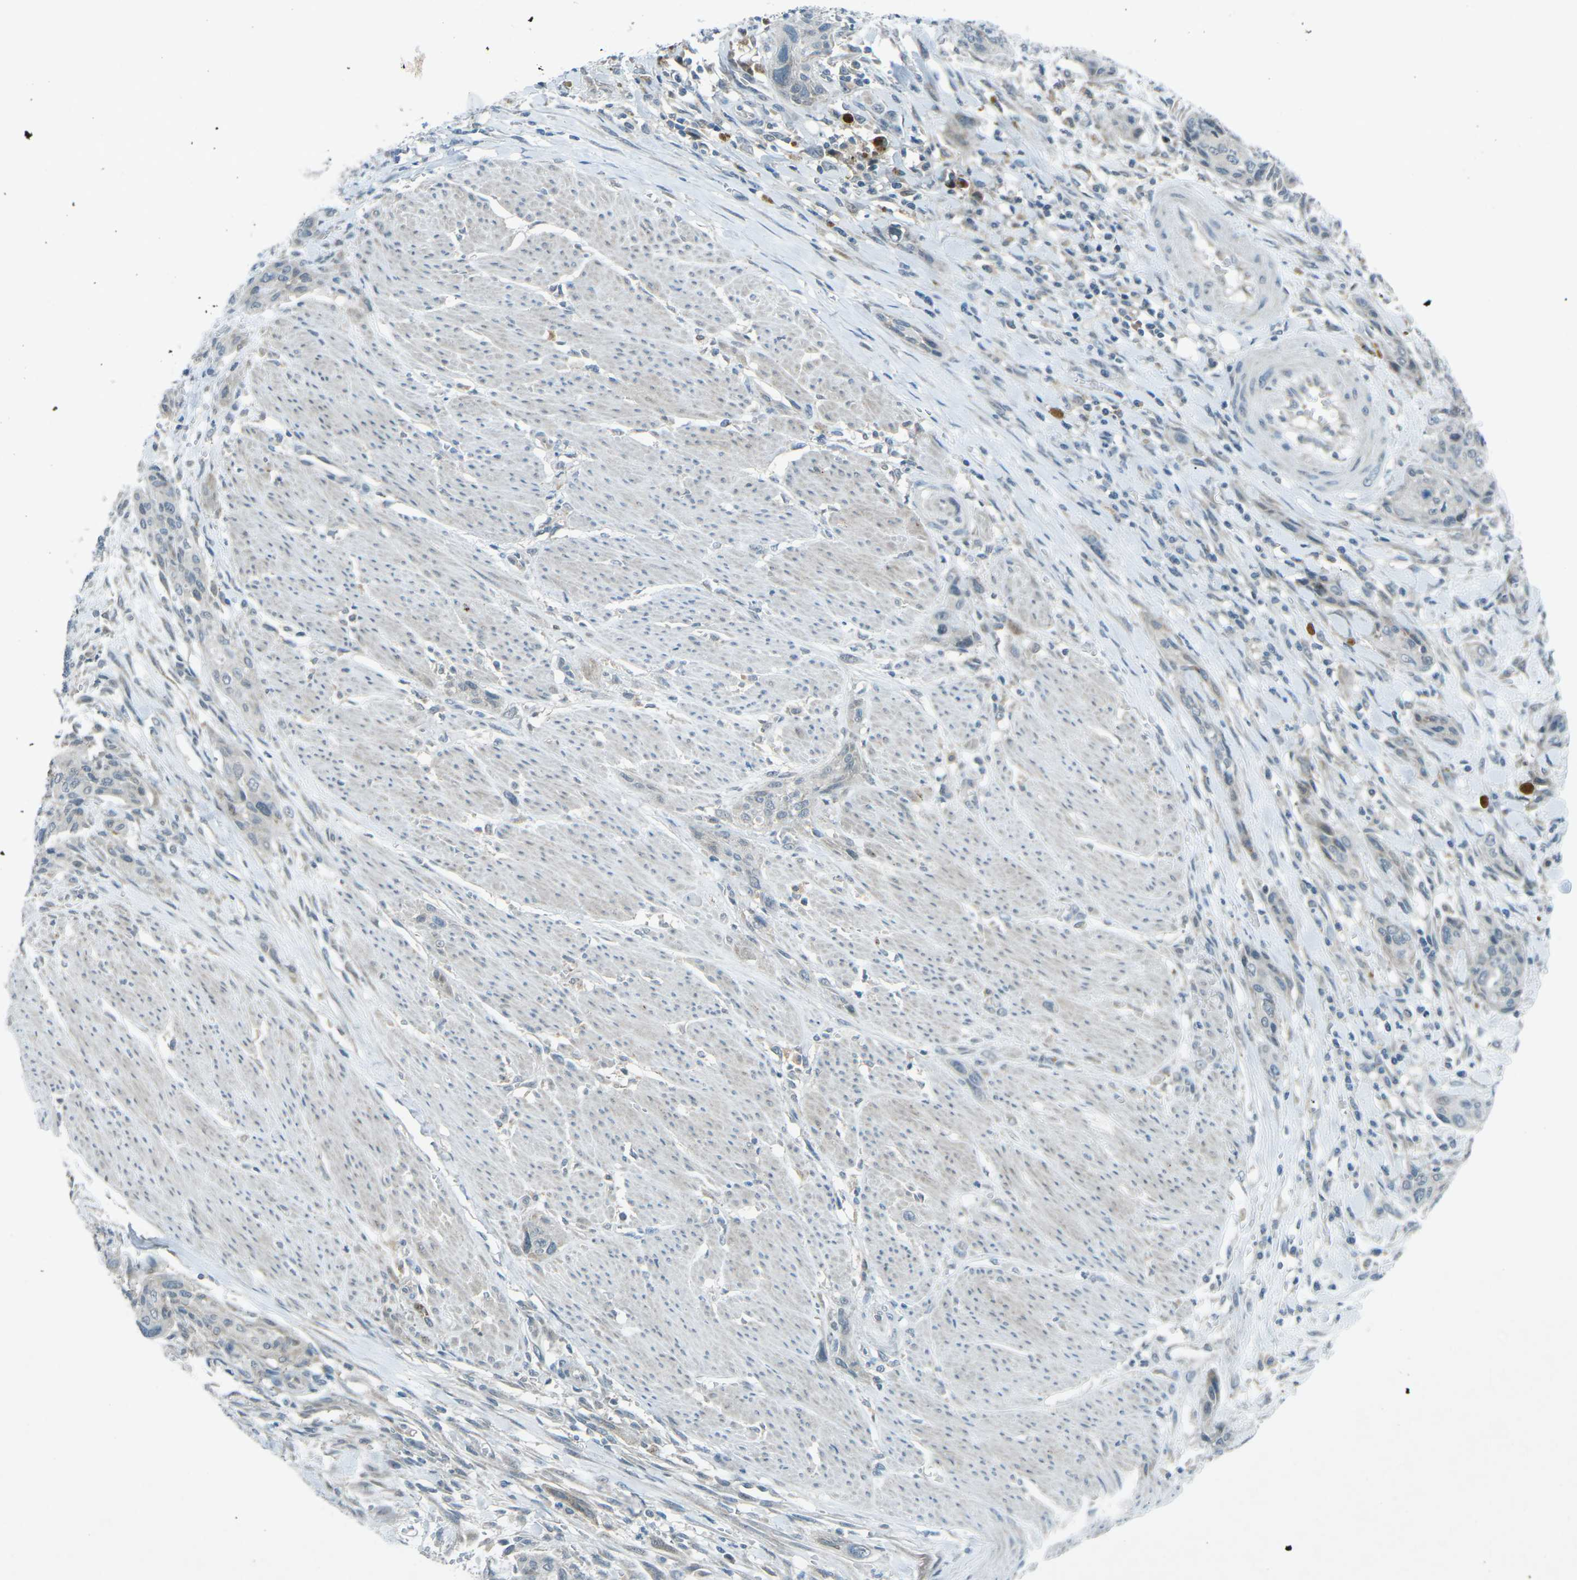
{"staining": {"intensity": "negative", "quantity": "none", "location": "none"}, "tissue": "urothelial cancer", "cell_type": "Tumor cells", "image_type": "cancer", "snomed": [{"axis": "morphology", "description": "Urothelial carcinoma, High grade"}, {"axis": "topography", "description": "Urinary bladder"}], "caption": "Immunohistochemical staining of high-grade urothelial carcinoma reveals no significant staining in tumor cells.", "gene": "PRKCA", "patient": {"sex": "male", "age": 35}}